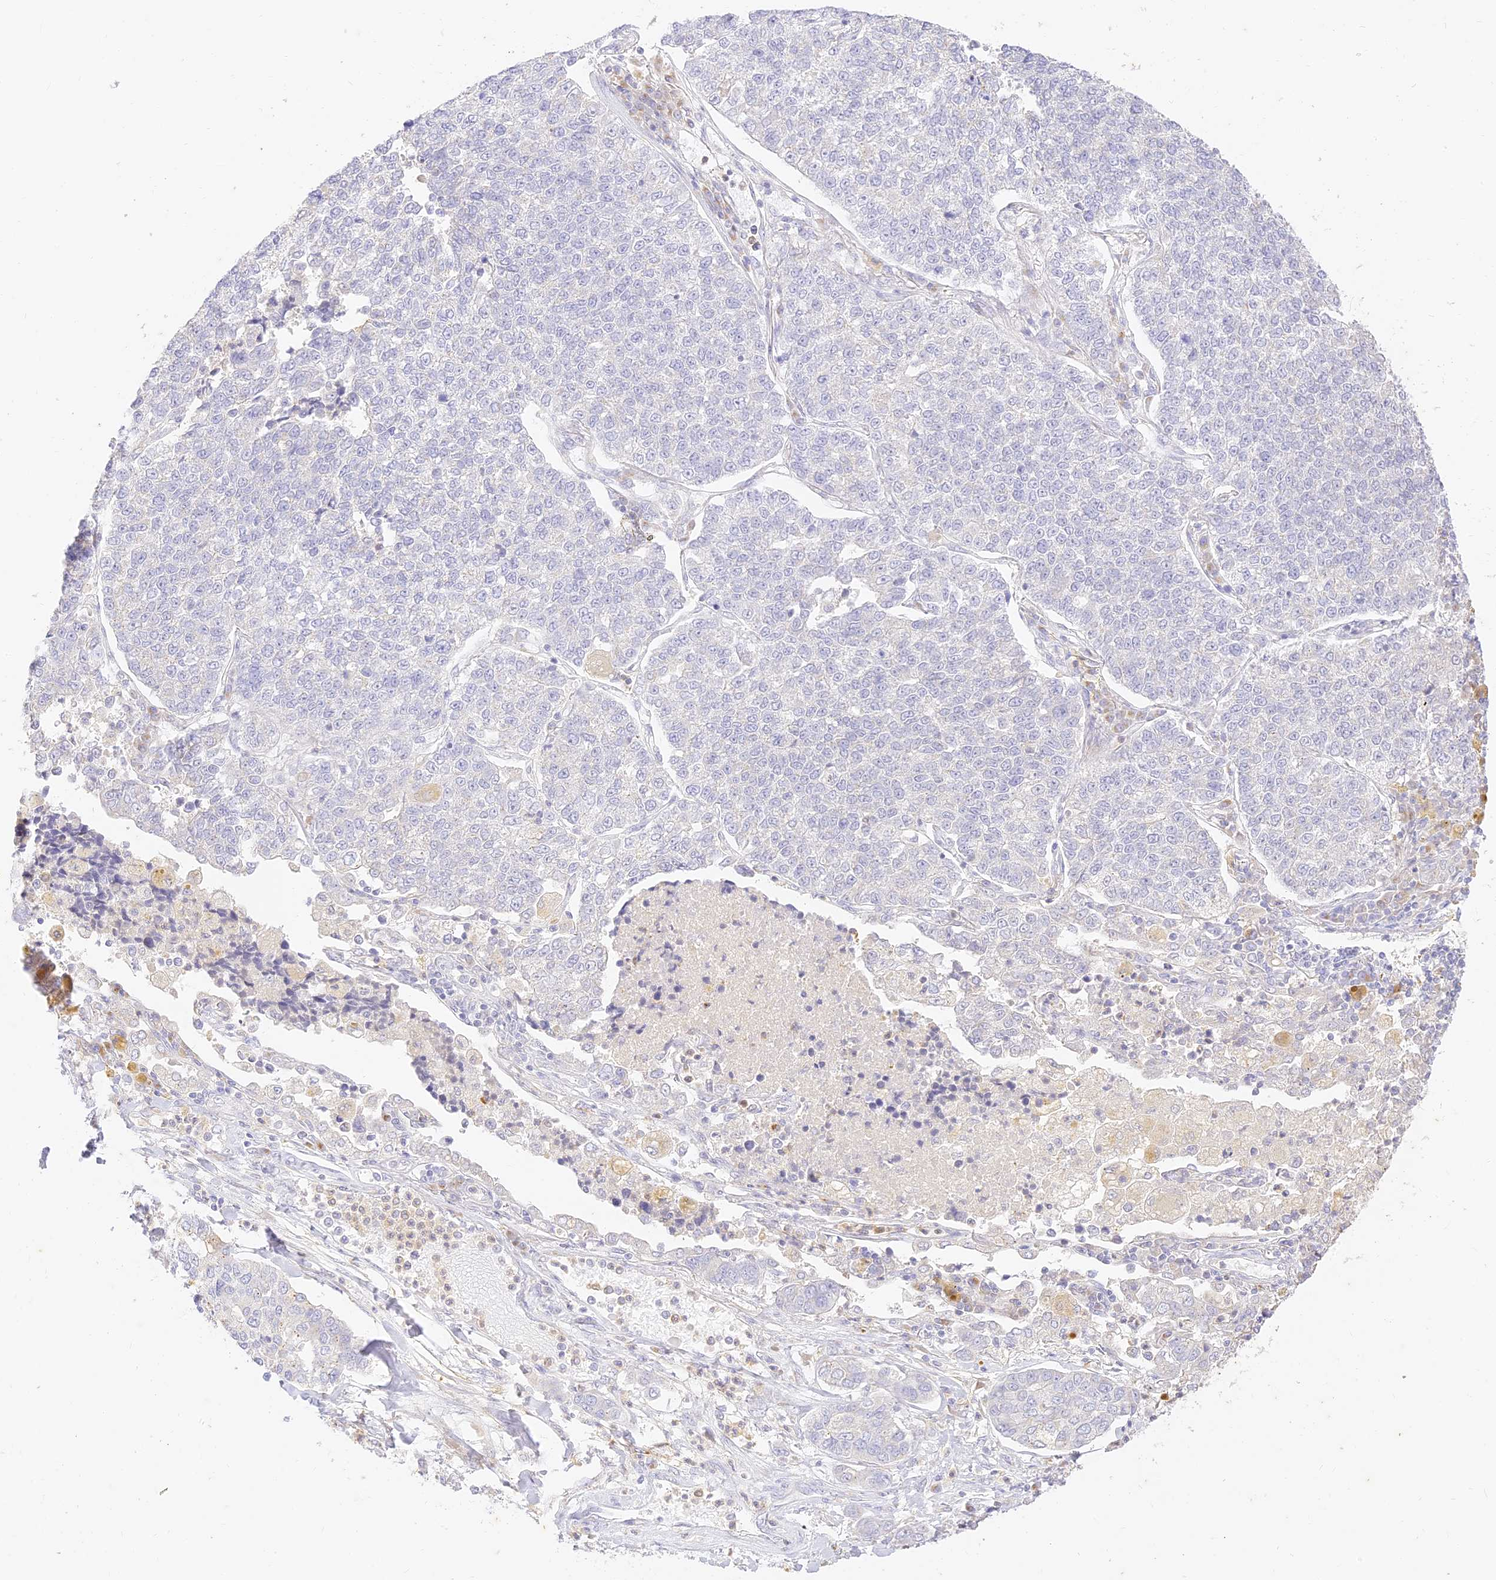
{"staining": {"intensity": "weak", "quantity": "<25%", "location": "cytoplasmic/membranous"}, "tissue": "lung cancer", "cell_type": "Tumor cells", "image_type": "cancer", "snomed": [{"axis": "morphology", "description": "Adenocarcinoma, NOS"}, {"axis": "topography", "description": "Lung"}], "caption": "IHC histopathology image of neoplastic tissue: human lung cancer (adenocarcinoma) stained with DAB (3,3'-diaminobenzidine) reveals no significant protein staining in tumor cells.", "gene": "SEC13", "patient": {"sex": "male", "age": 49}}